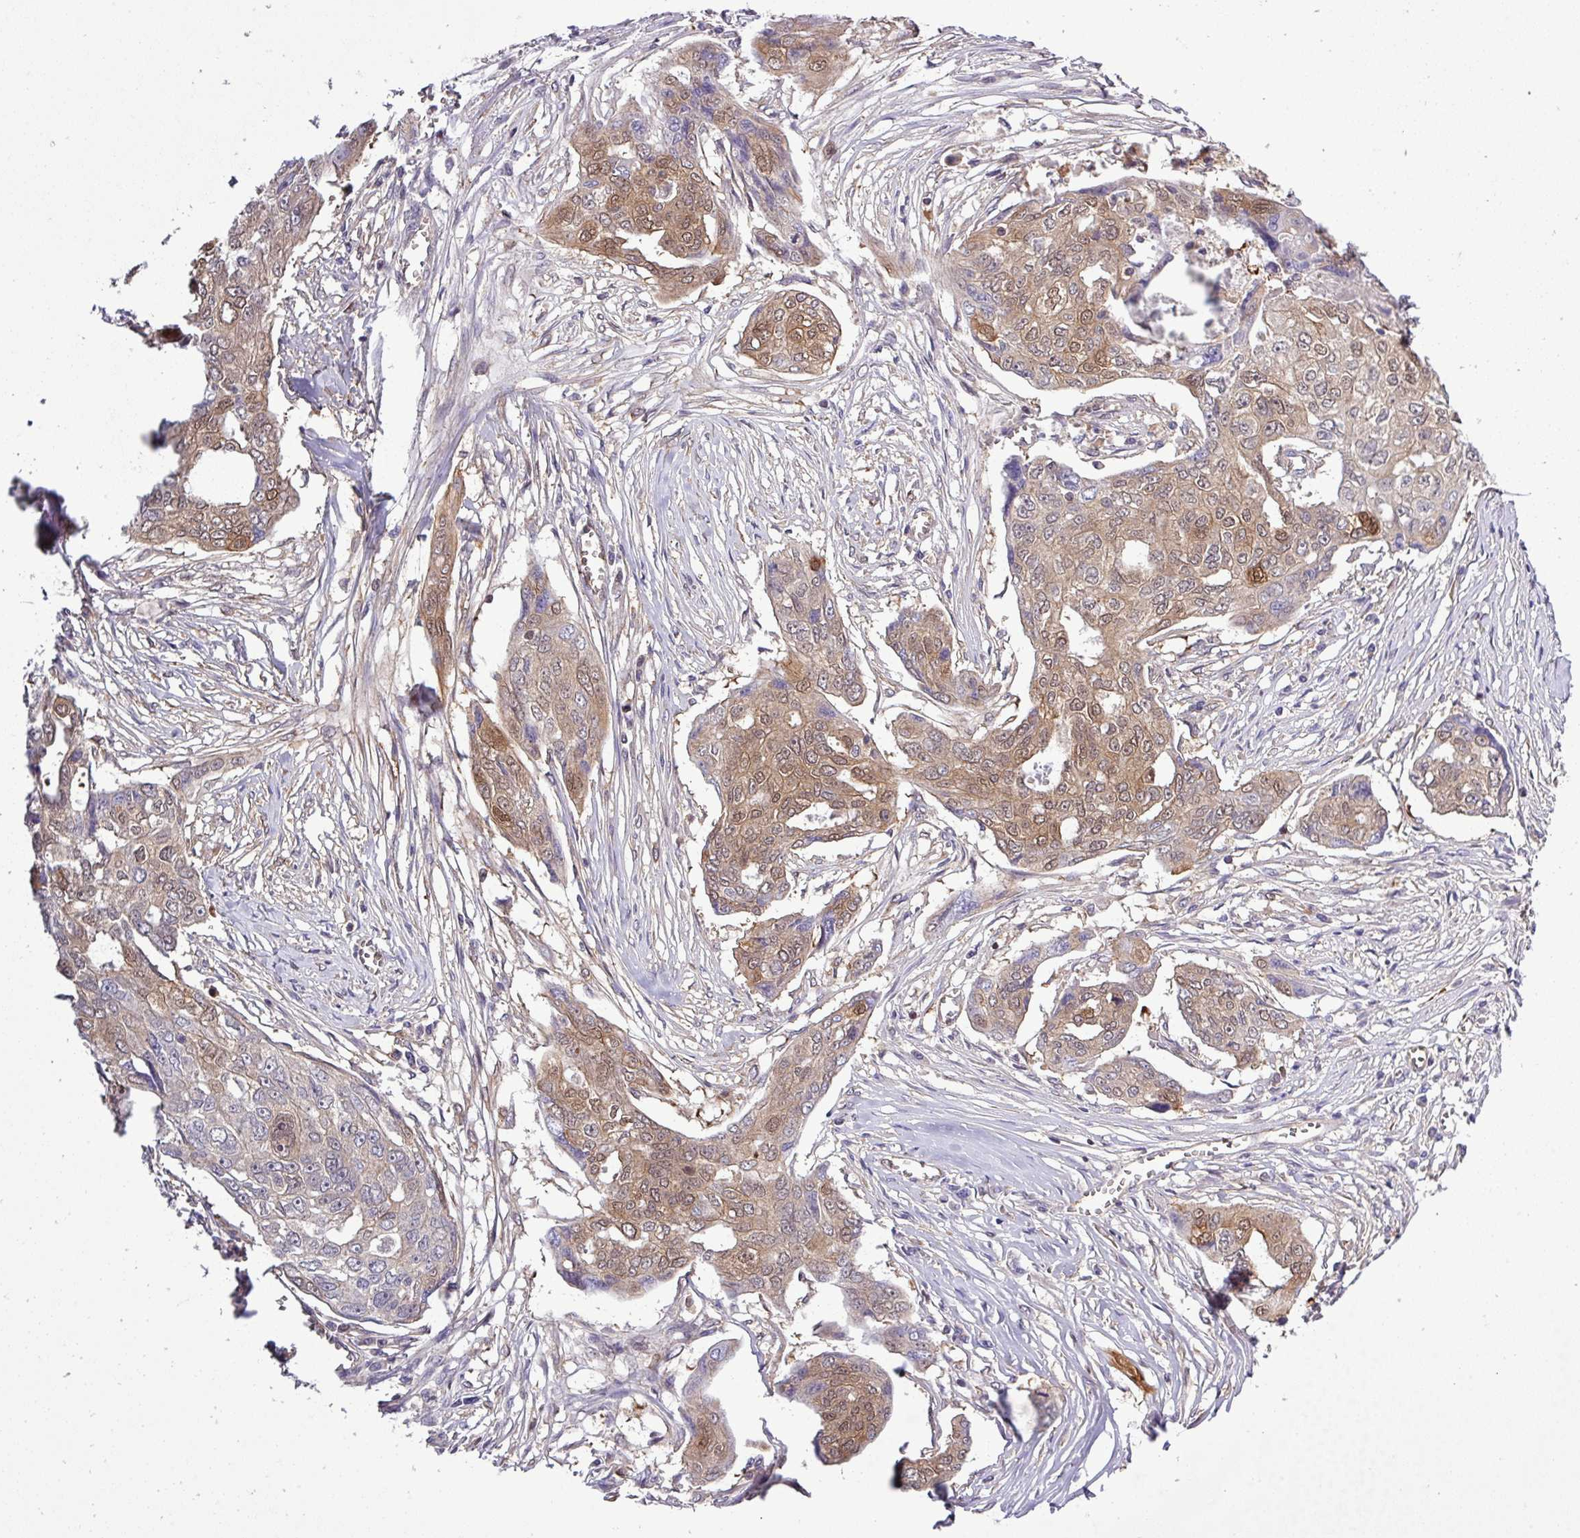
{"staining": {"intensity": "weak", "quantity": ">75%", "location": "cytoplasmic/membranous,nuclear"}, "tissue": "ovarian cancer", "cell_type": "Tumor cells", "image_type": "cancer", "snomed": [{"axis": "morphology", "description": "Carcinoma, endometroid"}, {"axis": "topography", "description": "Ovary"}], "caption": "Endometroid carcinoma (ovarian) tissue shows weak cytoplasmic/membranous and nuclear staining in about >75% of tumor cells, visualized by immunohistochemistry.", "gene": "CARHSP1", "patient": {"sex": "female", "age": 70}}